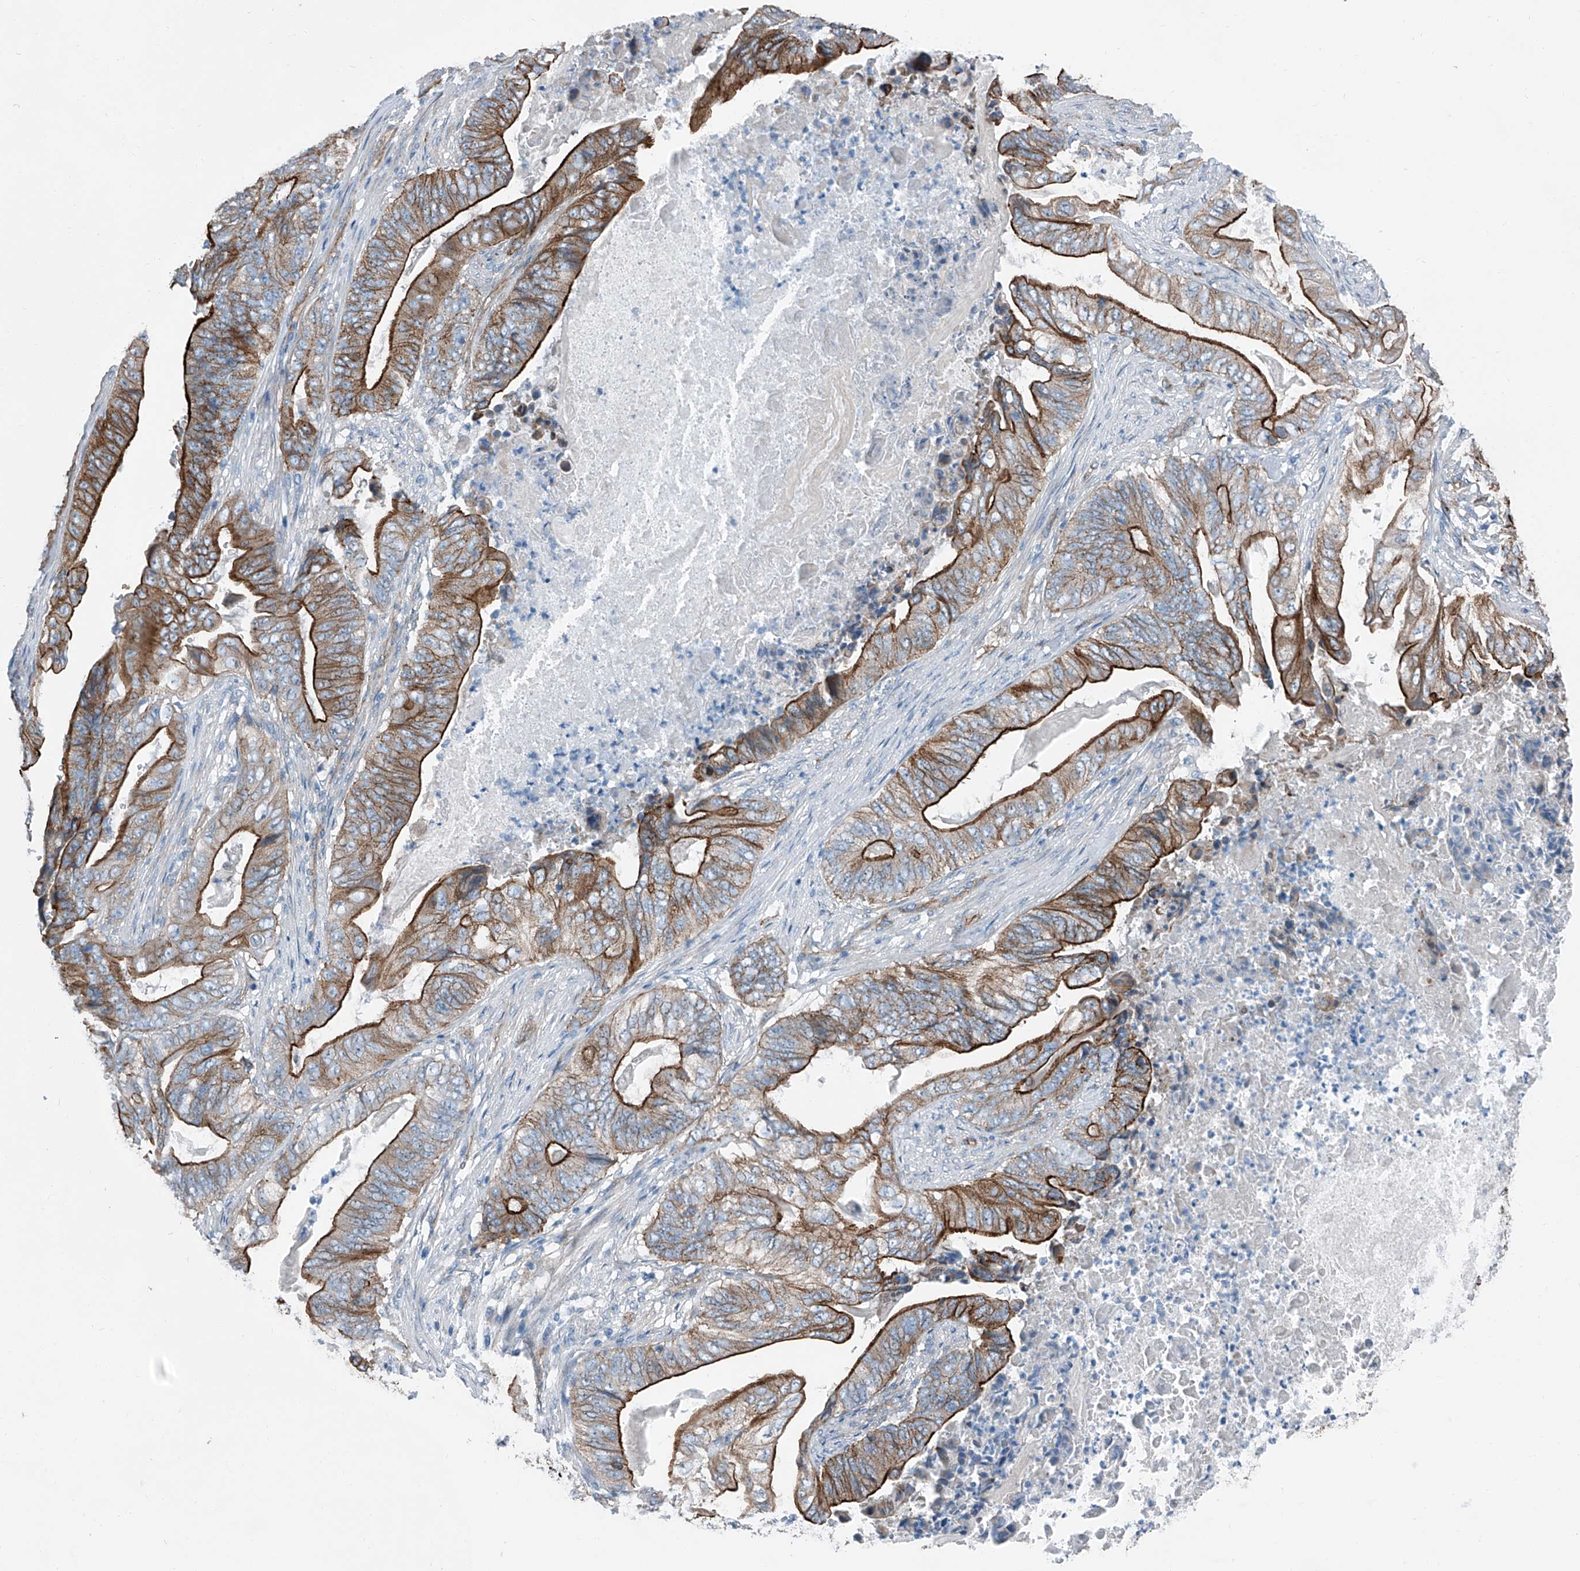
{"staining": {"intensity": "strong", "quantity": ">75%", "location": "cytoplasmic/membranous"}, "tissue": "stomach cancer", "cell_type": "Tumor cells", "image_type": "cancer", "snomed": [{"axis": "morphology", "description": "Adenocarcinoma, NOS"}, {"axis": "topography", "description": "Stomach"}], "caption": "Brown immunohistochemical staining in stomach cancer exhibits strong cytoplasmic/membranous staining in approximately >75% of tumor cells.", "gene": "THEMIS2", "patient": {"sex": "female", "age": 73}}